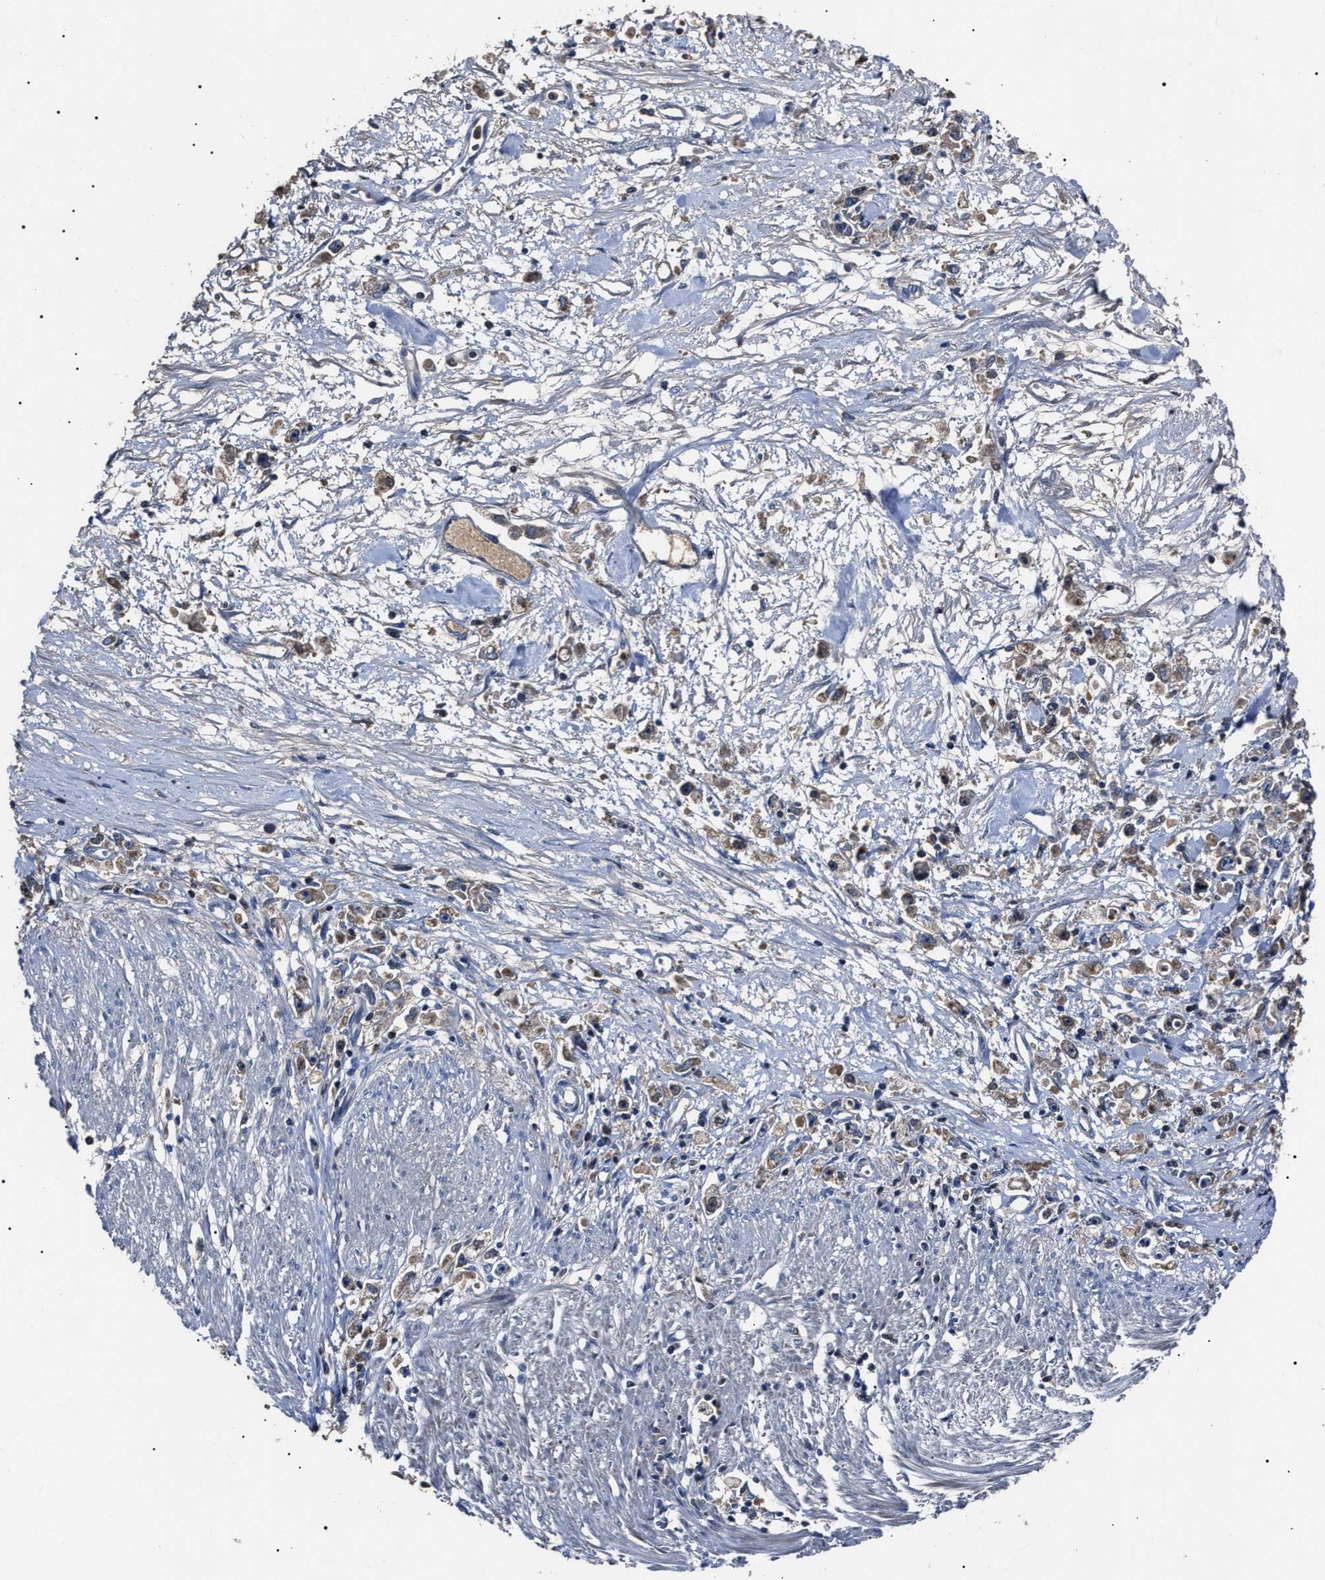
{"staining": {"intensity": "weak", "quantity": ">75%", "location": "cytoplasmic/membranous"}, "tissue": "stomach cancer", "cell_type": "Tumor cells", "image_type": "cancer", "snomed": [{"axis": "morphology", "description": "Adenocarcinoma, NOS"}, {"axis": "topography", "description": "Stomach"}], "caption": "DAB immunohistochemical staining of stomach cancer (adenocarcinoma) demonstrates weak cytoplasmic/membranous protein expression in about >75% of tumor cells.", "gene": "IFT81", "patient": {"sex": "female", "age": 59}}